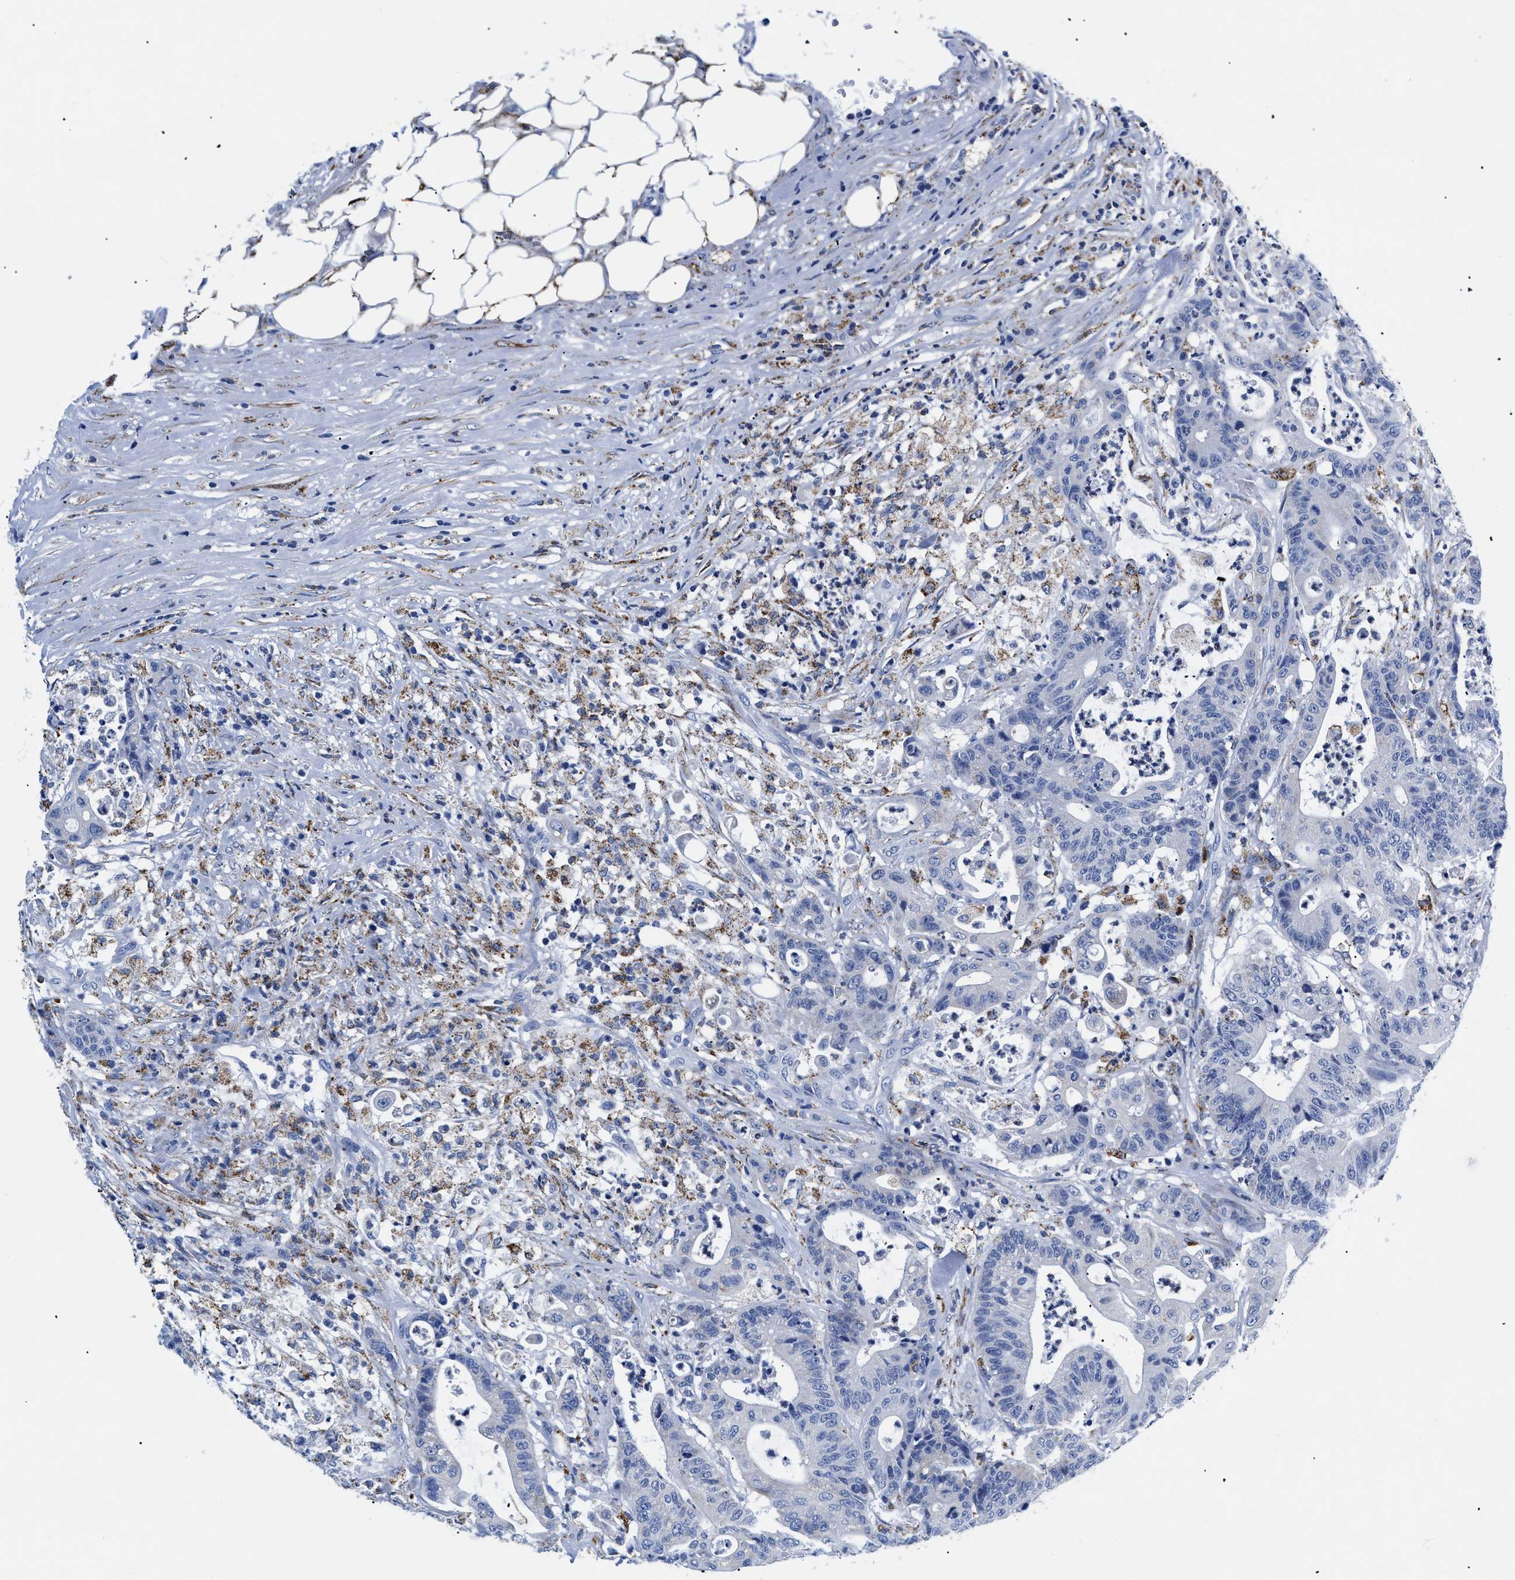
{"staining": {"intensity": "negative", "quantity": "none", "location": "none"}, "tissue": "colorectal cancer", "cell_type": "Tumor cells", "image_type": "cancer", "snomed": [{"axis": "morphology", "description": "Adenocarcinoma, NOS"}, {"axis": "topography", "description": "Colon"}], "caption": "Adenocarcinoma (colorectal) was stained to show a protein in brown. There is no significant expression in tumor cells.", "gene": "GPR149", "patient": {"sex": "female", "age": 84}}